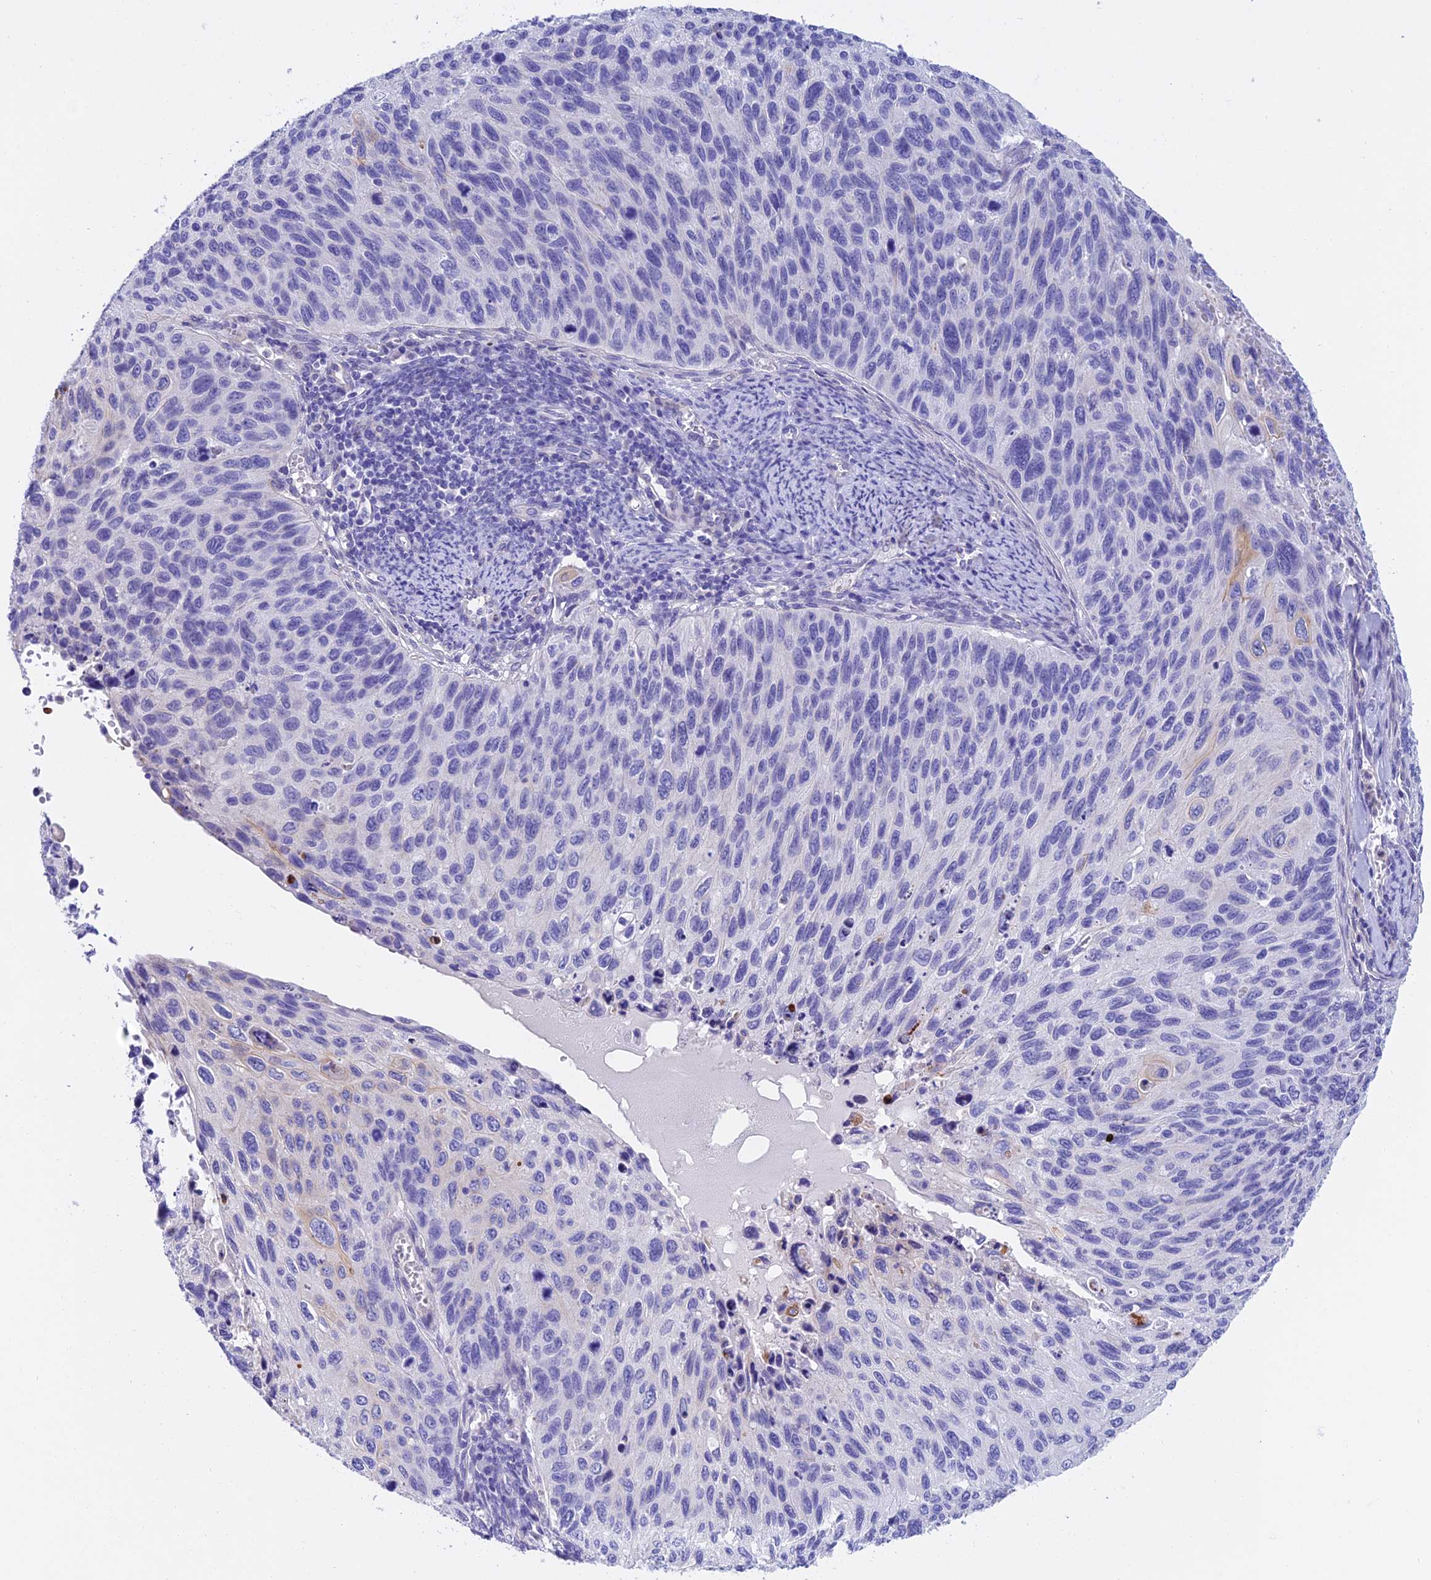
{"staining": {"intensity": "moderate", "quantity": "<25%", "location": "cytoplasmic/membranous"}, "tissue": "cervical cancer", "cell_type": "Tumor cells", "image_type": "cancer", "snomed": [{"axis": "morphology", "description": "Squamous cell carcinoma, NOS"}, {"axis": "topography", "description": "Cervix"}], "caption": "An IHC histopathology image of tumor tissue is shown. Protein staining in brown highlights moderate cytoplasmic/membranous positivity in squamous cell carcinoma (cervical) within tumor cells.", "gene": "C17orf67", "patient": {"sex": "female", "age": 70}}